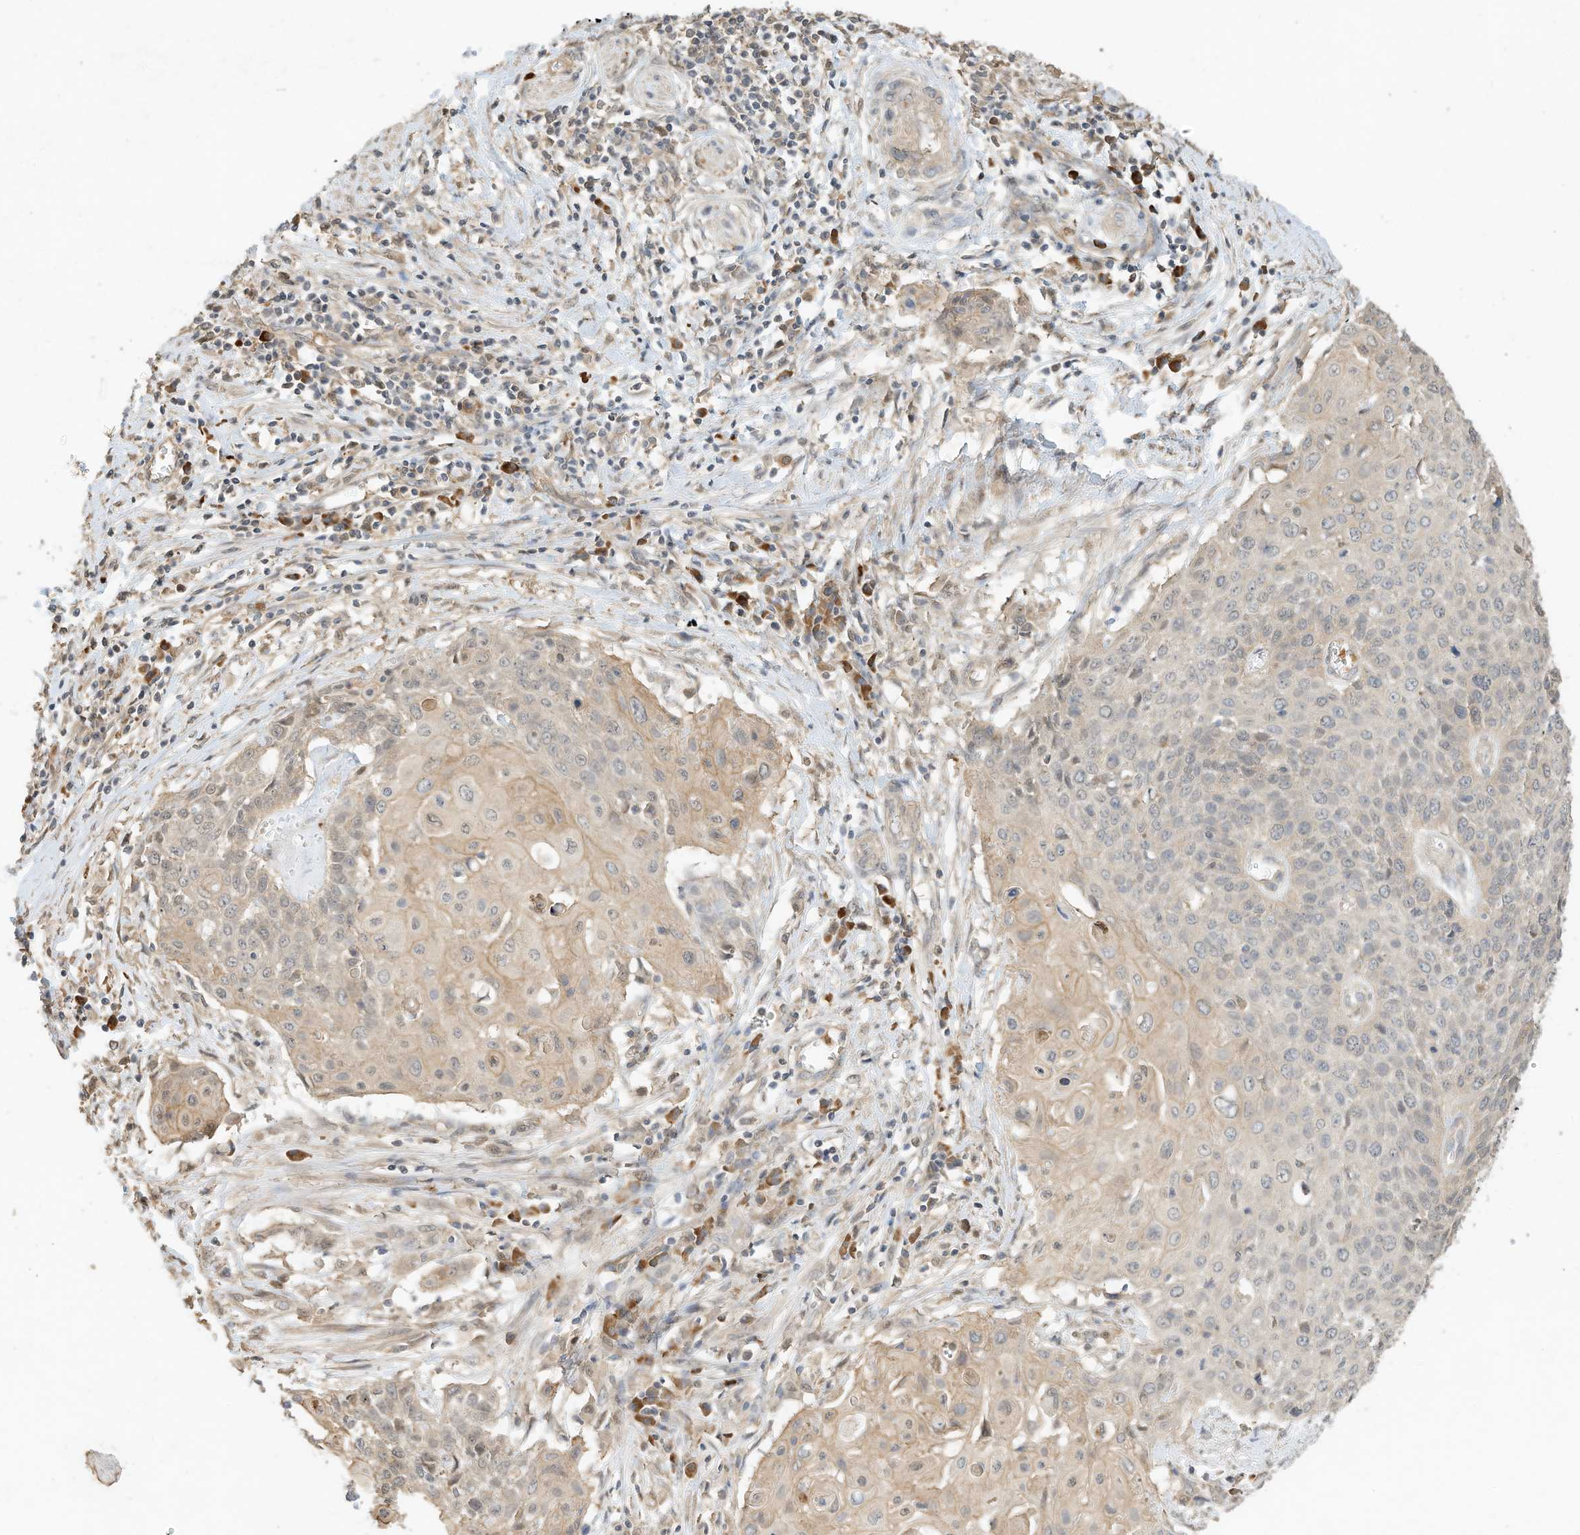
{"staining": {"intensity": "weak", "quantity": "25%-75%", "location": "cytoplasmic/membranous"}, "tissue": "cervical cancer", "cell_type": "Tumor cells", "image_type": "cancer", "snomed": [{"axis": "morphology", "description": "Squamous cell carcinoma, NOS"}, {"axis": "topography", "description": "Cervix"}], "caption": "Immunohistochemical staining of human cervical cancer exhibits low levels of weak cytoplasmic/membranous positivity in about 25%-75% of tumor cells.", "gene": "OFD1", "patient": {"sex": "female", "age": 39}}